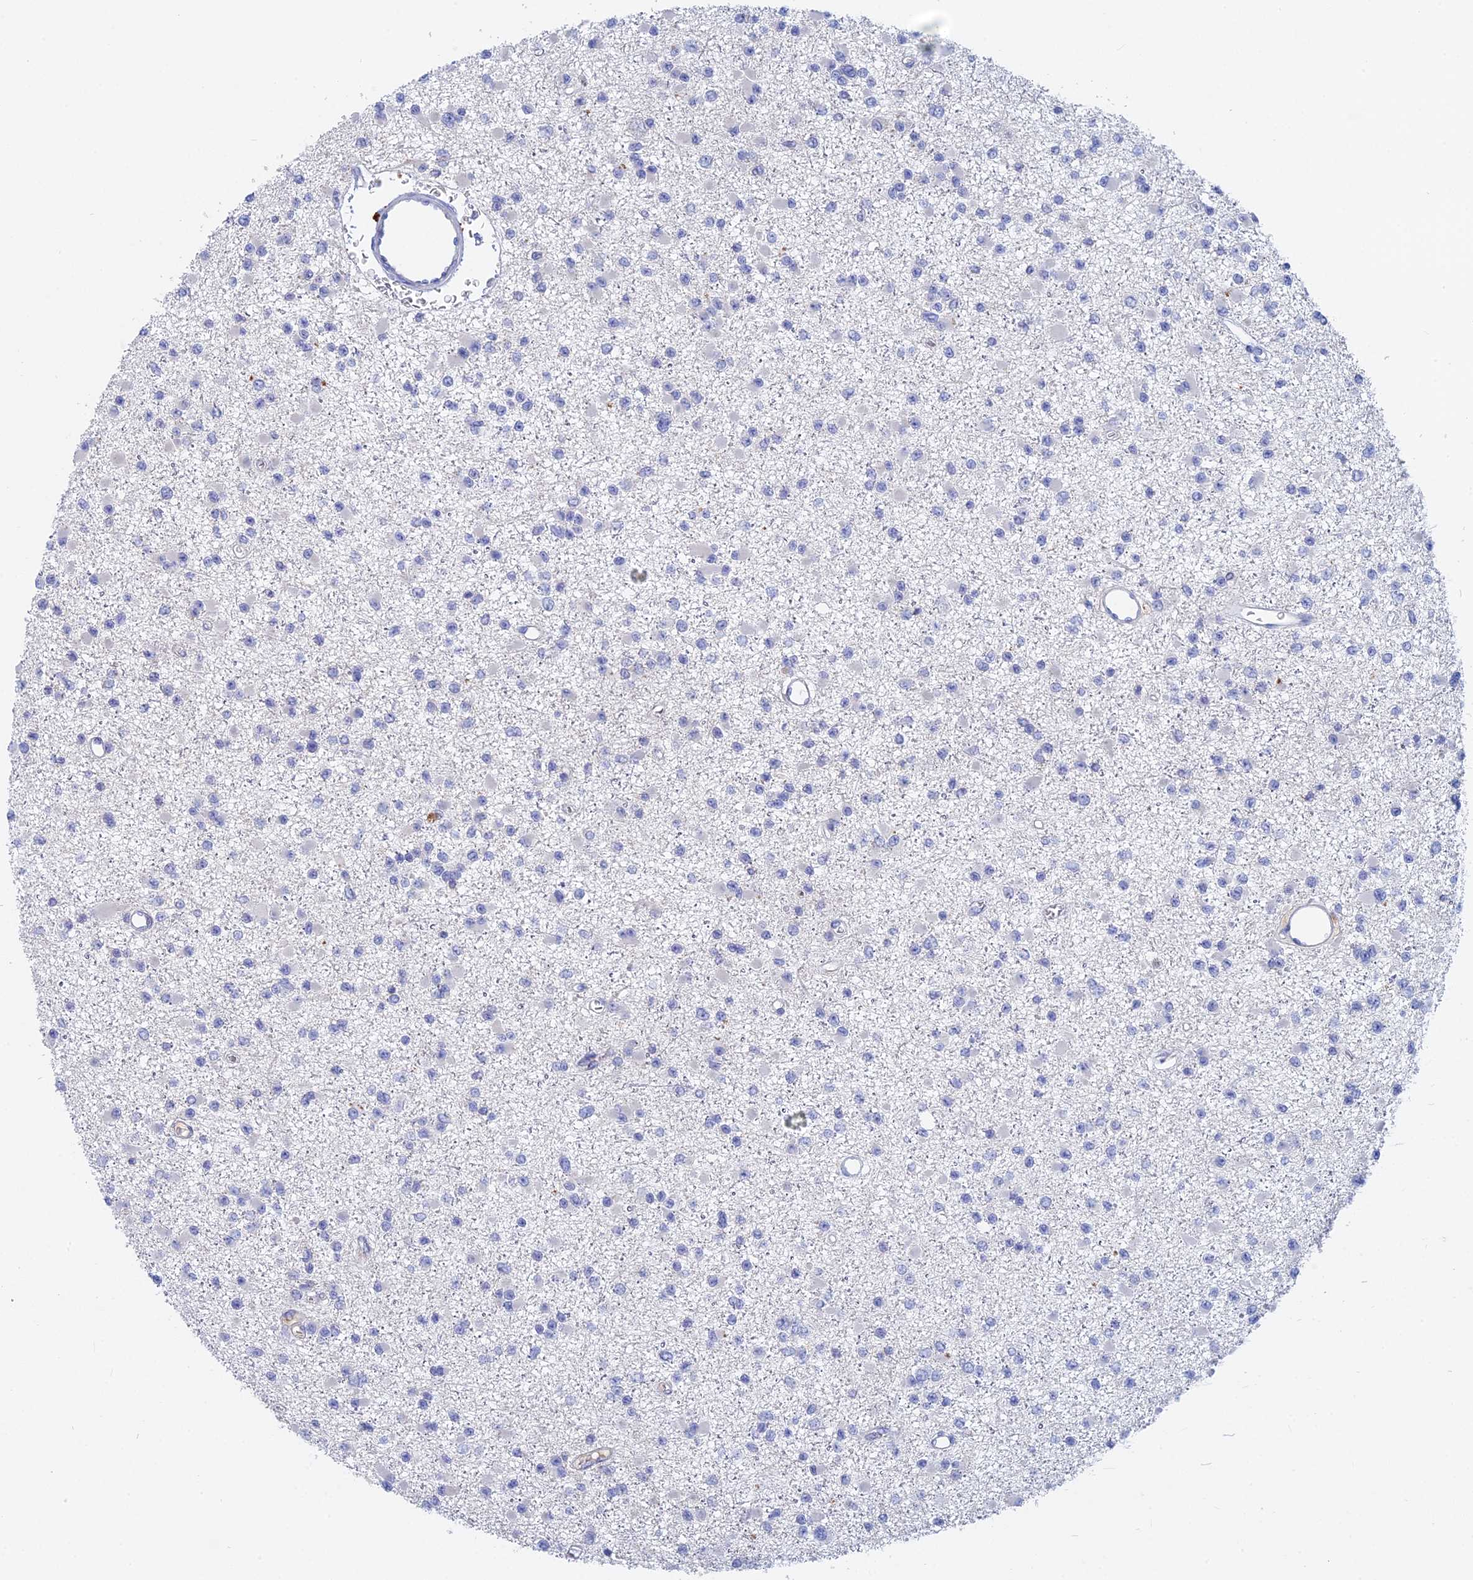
{"staining": {"intensity": "negative", "quantity": "none", "location": "none"}, "tissue": "glioma", "cell_type": "Tumor cells", "image_type": "cancer", "snomed": [{"axis": "morphology", "description": "Glioma, malignant, Low grade"}, {"axis": "topography", "description": "Brain"}], "caption": "Immunohistochemical staining of human glioma demonstrates no significant staining in tumor cells.", "gene": "ACP7", "patient": {"sex": "female", "age": 22}}